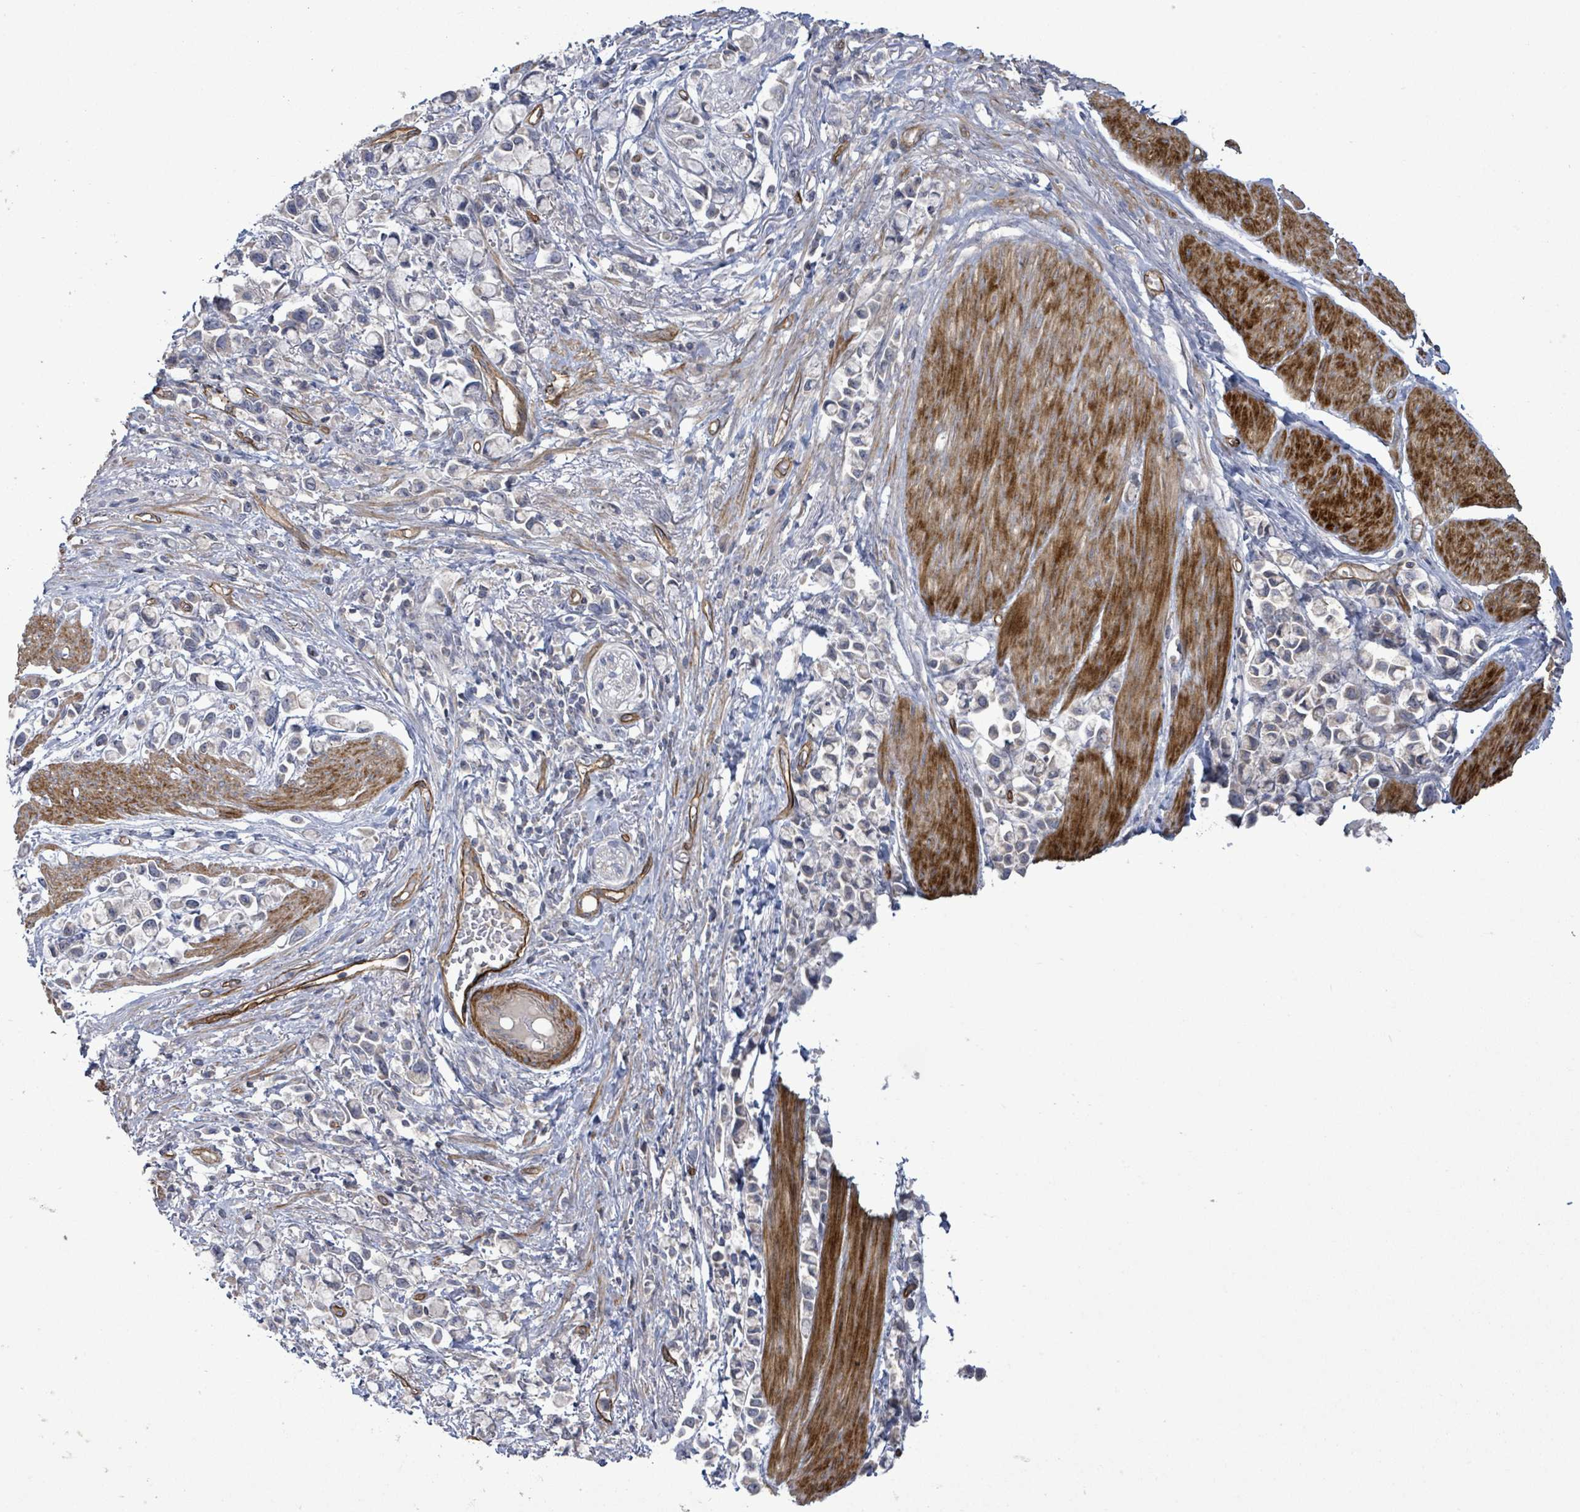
{"staining": {"intensity": "negative", "quantity": "none", "location": "none"}, "tissue": "stomach cancer", "cell_type": "Tumor cells", "image_type": "cancer", "snomed": [{"axis": "morphology", "description": "Adenocarcinoma, NOS"}, {"axis": "topography", "description": "Stomach"}], "caption": "Image shows no protein positivity in tumor cells of stomach adenocarcinoma tissue.", "gene": "KANK3", "patient": {"sex": "female", "age": 81}}